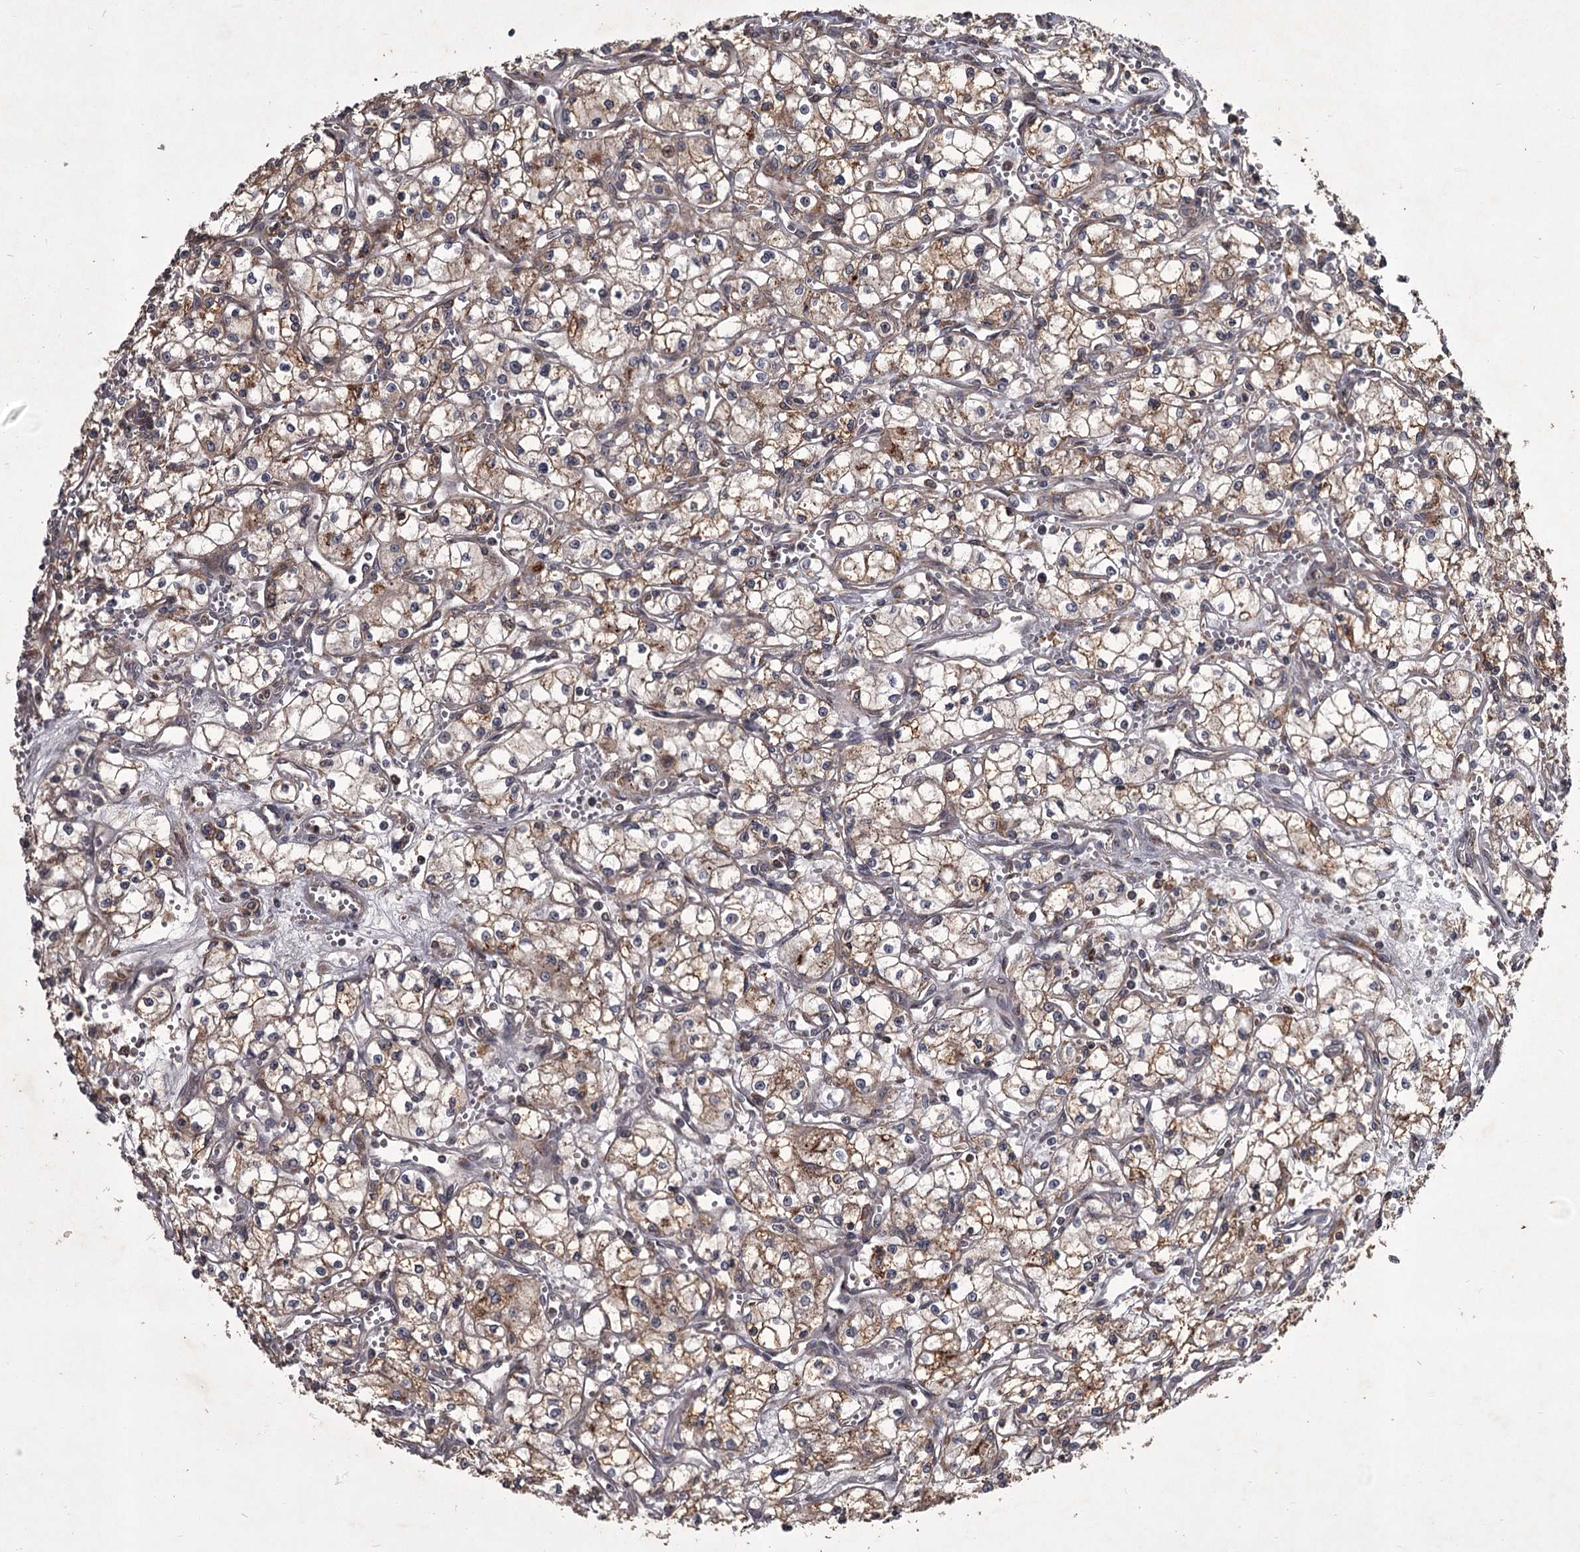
{"staining": {"intensity": "moderate", "quantity": ">75%", "location": "cytoplasmic/membranous"}, "tissue": "renal cancer", "cell_type": "Tumor cells", "image_type": "cancer", "snomed": [{"axis": "morphology", "description": "Adenocarcinoma, NOS"}, {"axis": "topography", "description": "Kidney"}], "caption": "Protein analysis of renal cancer (adenocarcinoma) tissue shows moderate cytoplasmic/membranous staining in approximately >75% of tumor cells. (Stains: DAB (3,3'-diaminobenzidine) in brown, nuclei in blue, Microscopy: brightfield microscopy at high magnification).", "gene": "UNC93B1", "patient": {"sex": "male", "age": 59}}